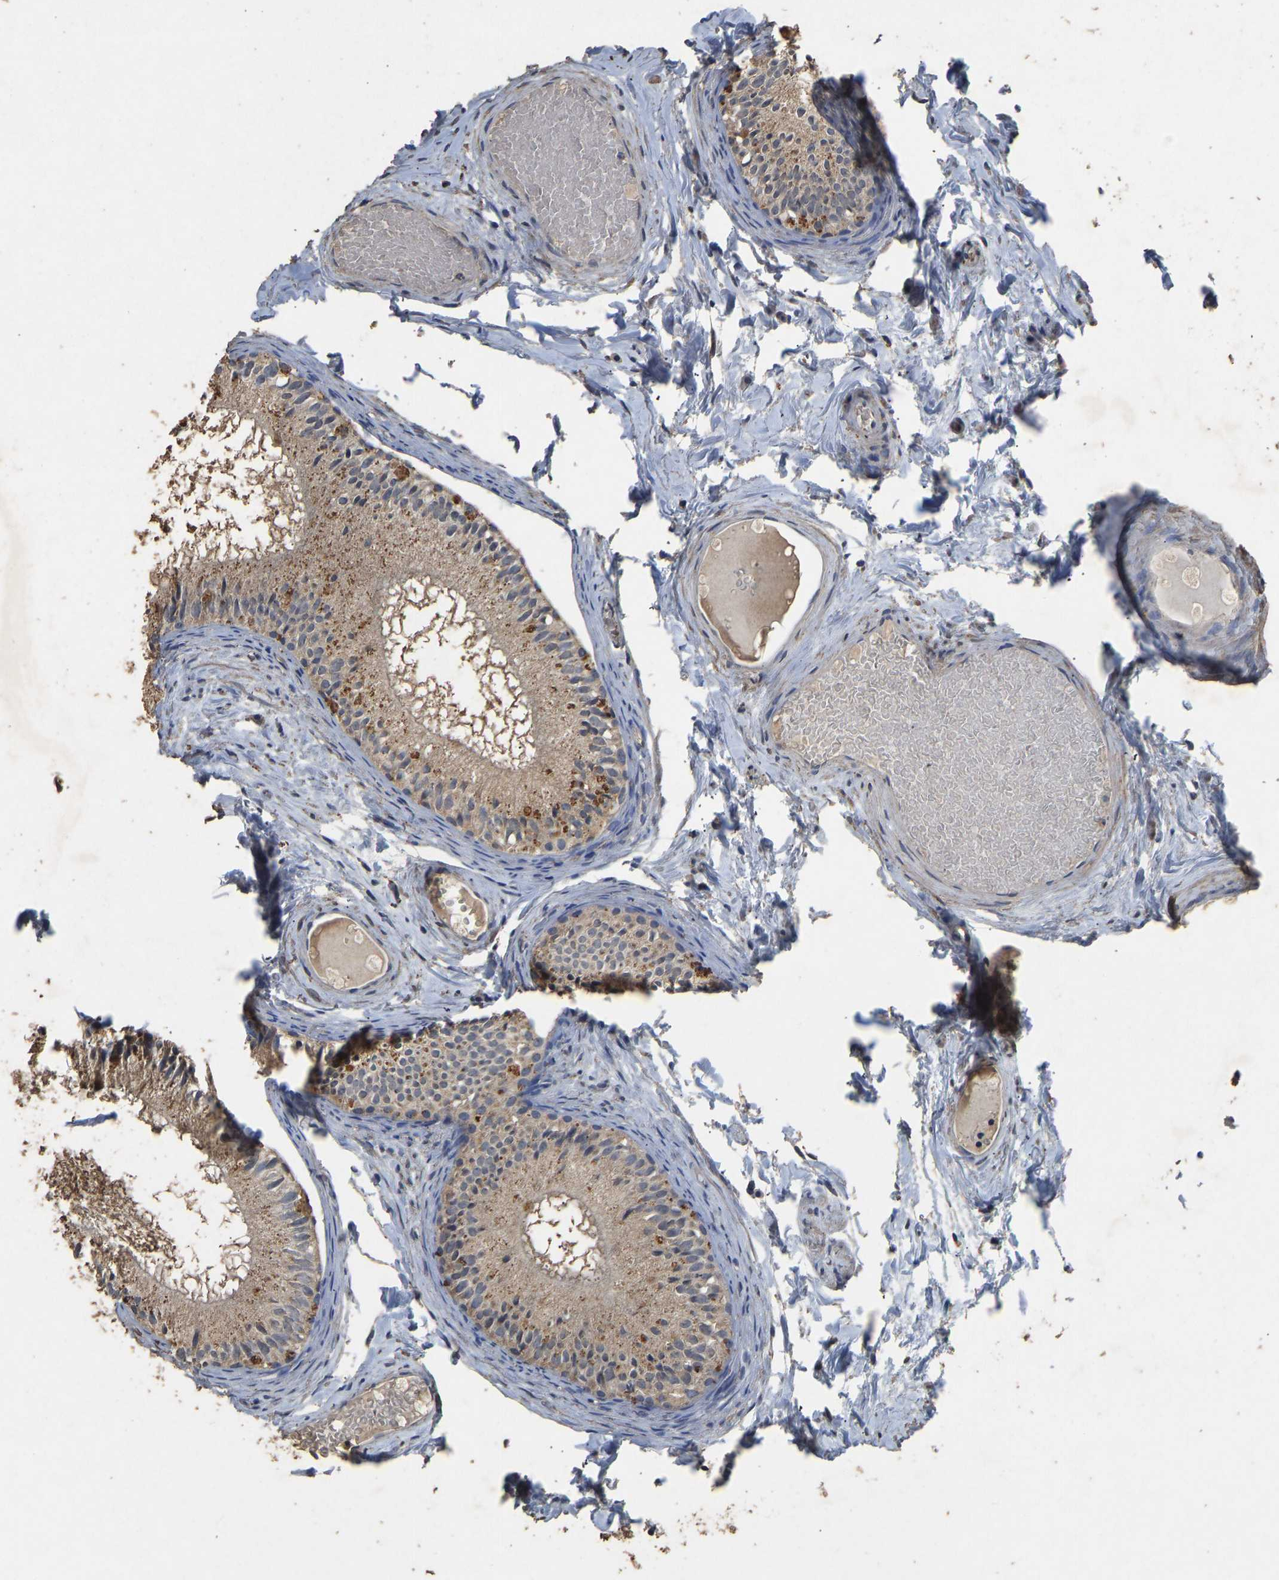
{"staining": {"intensity": "moderate", "quantity": ">75%", "location": "cytoplasmic/membranous"}, "tissue": "epididymis", "cell_type": "Glandular cells", "image_type": "normal", "snomed": [{"axis": "morphology", "description": "Normal tissue, NOS"}, {"axis": "topography", "description": "Epididymis"}], "caption": "Immunohistochemistry histopathology image of benign human epididymis stained for a protein (brown), which reveals medium levels of moderate cytoplasmic/membranous staining in approximately >75% of glandular cells.", "gene": "CIDEC", "patient": {"sex": "male", "age": 46}}